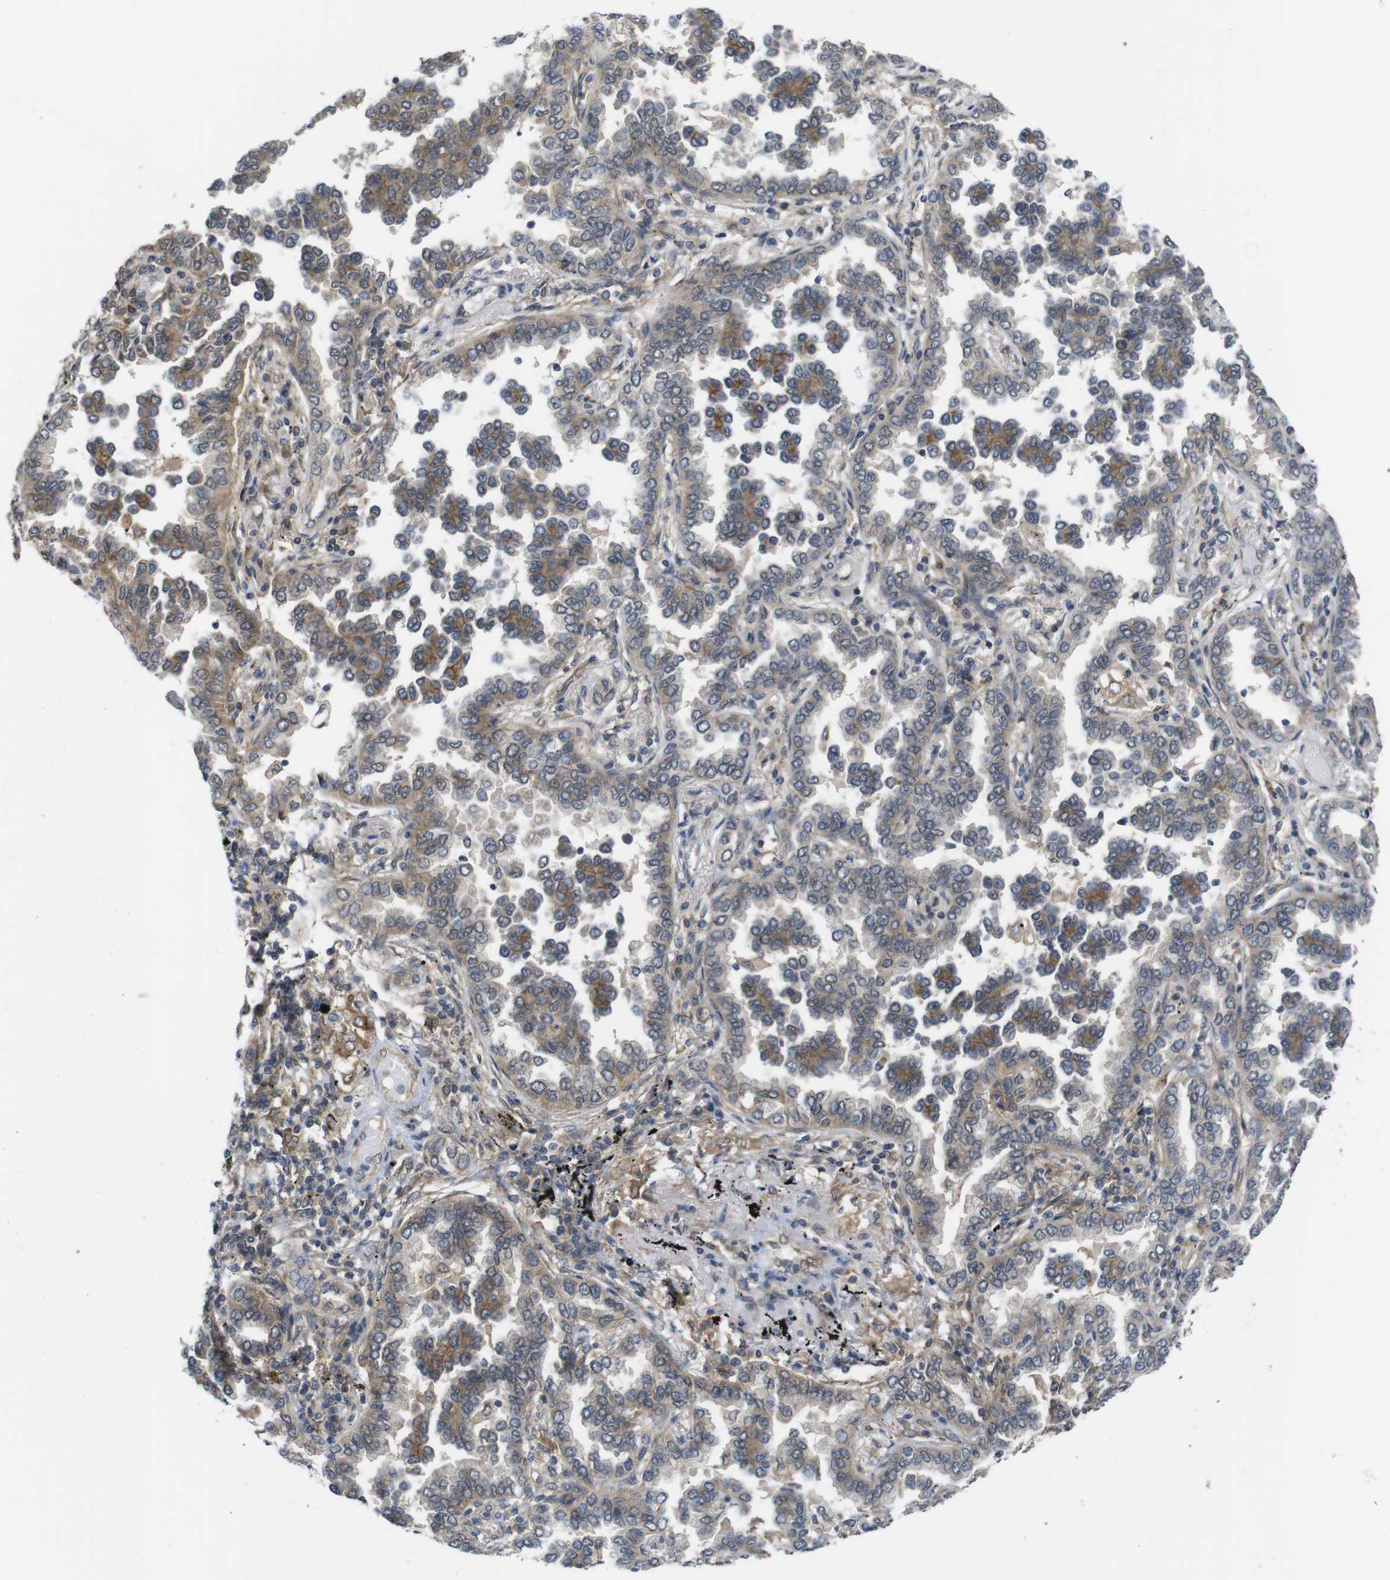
{"staining": {"intensity": "moderate", "quantity": ">75%", "location": "cytoplasmic/membranous"}, "tissue": "lung cancer", "cell_type": "Tumor cells", "image_type": "cancer", "snomed": [{"axis": "morphology", "description": "Normal tissue, NOS"}, {"axis": "morphology", "description": "Adenocarcinoma, NOS"}, {"axis": "topography", "description": "Lung"}], "caption": "Immunohistochemical staining of lung cancer demonstrates medium levels of moderate cytoplasmic/membranous protein expression in about >75% of tumor cells.", "gene": "ZDHHC5", "patient": {"sex": "male", "age": 59}}